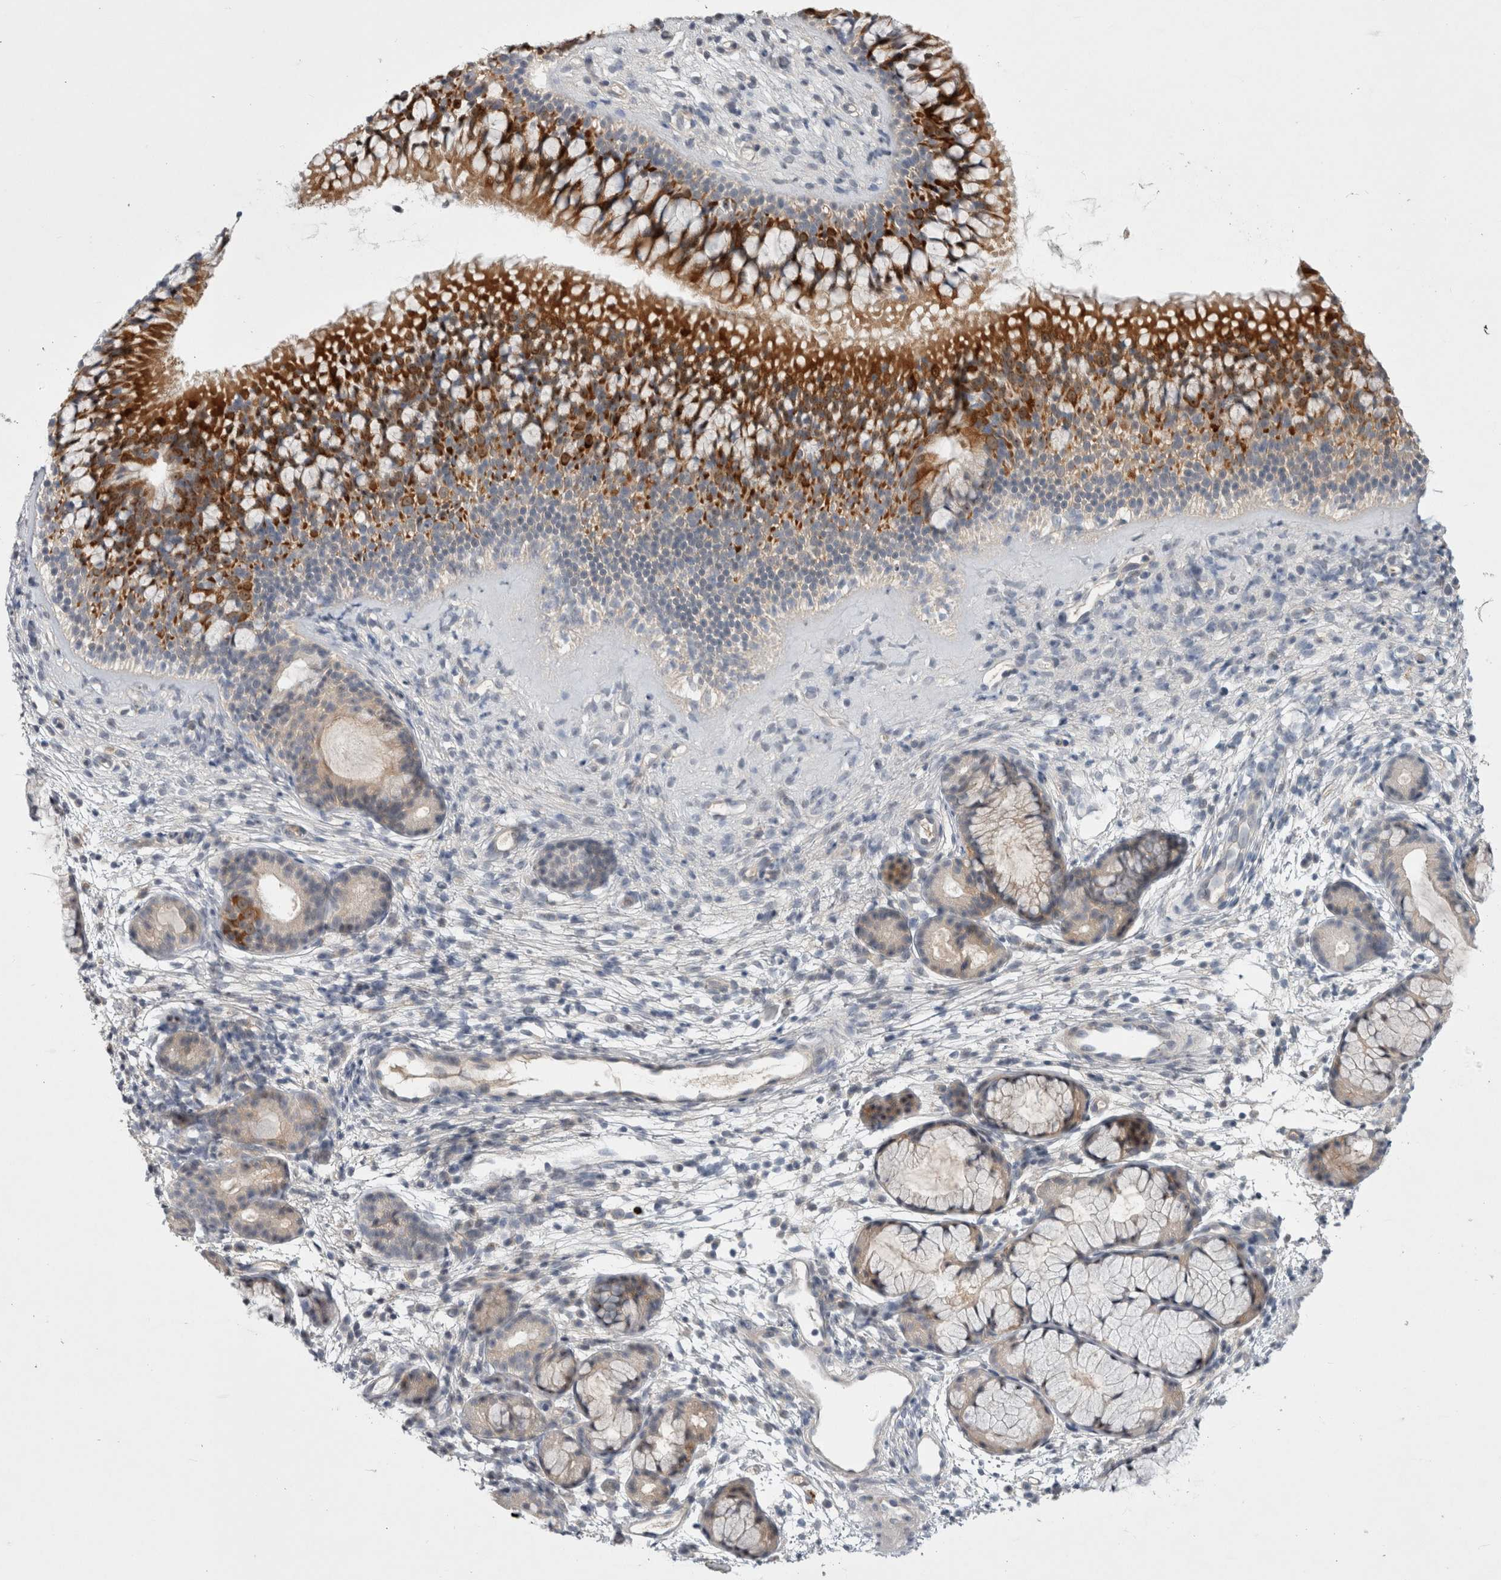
{"staining": {"intensity": "strong", "quantity": ">75%", "location": "cytoplasmic/membranous"}, "tissue": "nasopharynx", "cell_type": "Respiratory epithelial cells", "image_type": "normal", "snomed": [{"axis": "morphology", "description": "Normal tissue, NOS"}, {"axis": "morphology", "description": "Inflammation, NOS"}, {"axis": "topography", "description": "Nasopharynx"}], "caption": "Immunohistochemical staining of unremarkable nasopharynx reveals >75% levels of strong cytoplasmic/membranous protein expression in approximately >75% of respiratory epithelial cells.", "gene": "CERS3", "patient": {"sex": "female", "age": 19}}